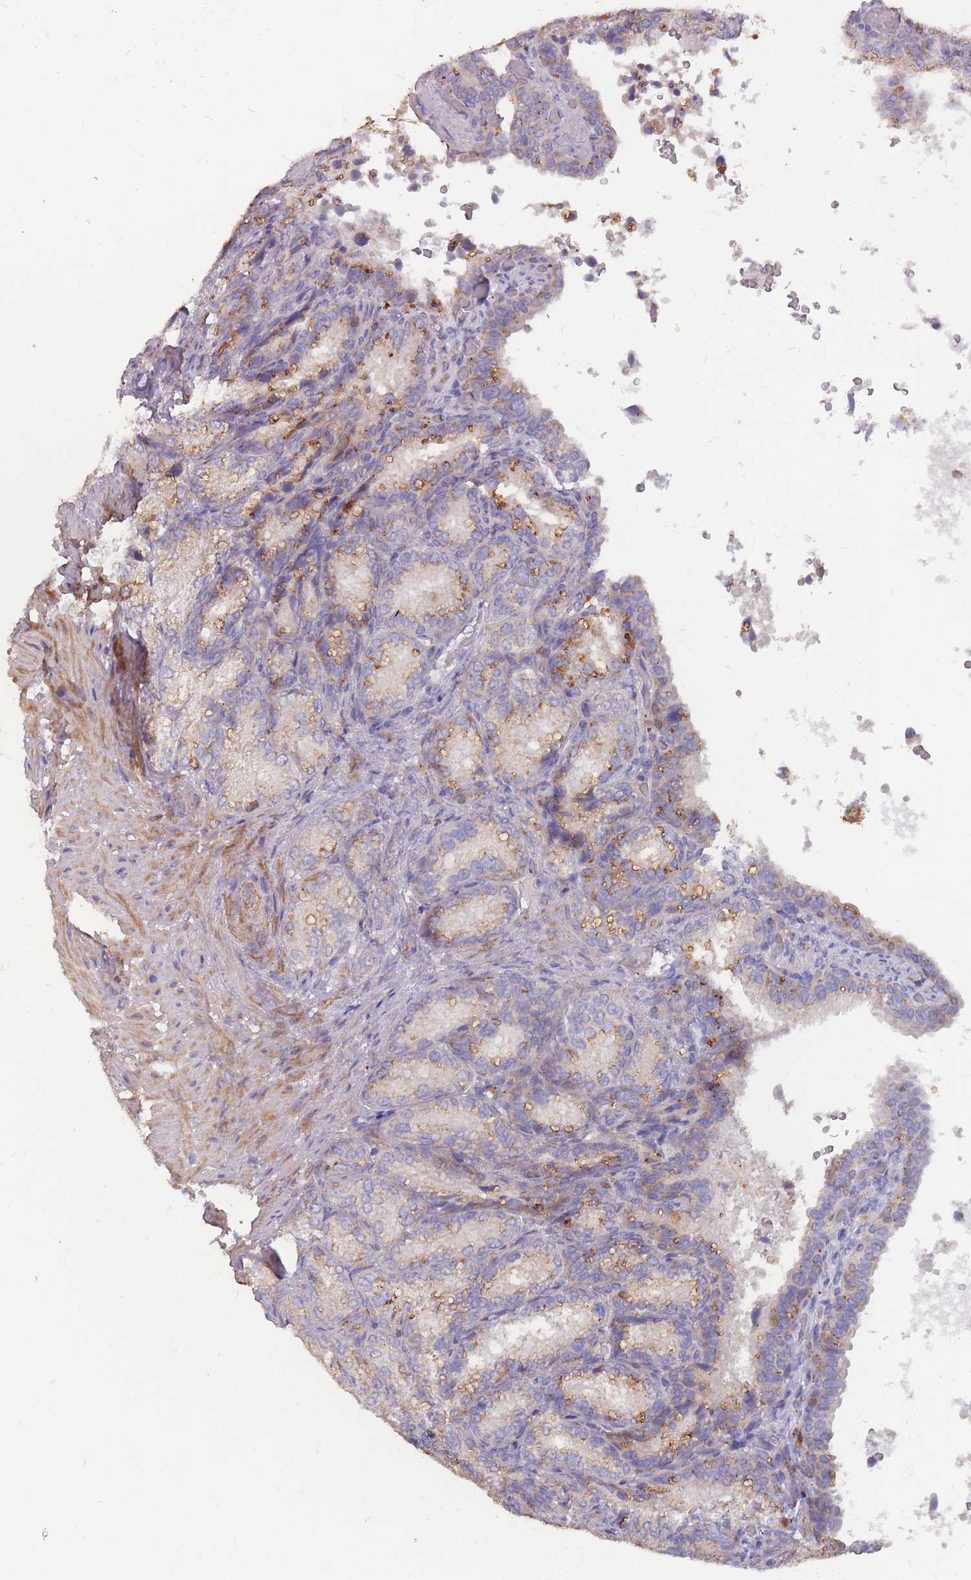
{"staining": {"intensity": "moderate", "quantity": "<25%", "location": "cytoplasmic/membranous"}, "tissue": "seminal vesicle", "cell_type": "Glandular cells", "image_type": "normal", "snomed": [{"axis": "morphology", "description": "Normal tissue, NOS"}, {"axis": "topography", "description": "Seminal veicle"}], "caption": "IHC histopathology image of benign seminal vesicle: human seminal vesicle stained using immunohistochemistry exhibits low levels of moderate protein expression localized specifically in the cytoplasmic/membranous of glandular cells, appearing as a cytoplasmic/membranous brown color.", "gene": "CD33", "patient": {"sex": "male", "age": 58}}